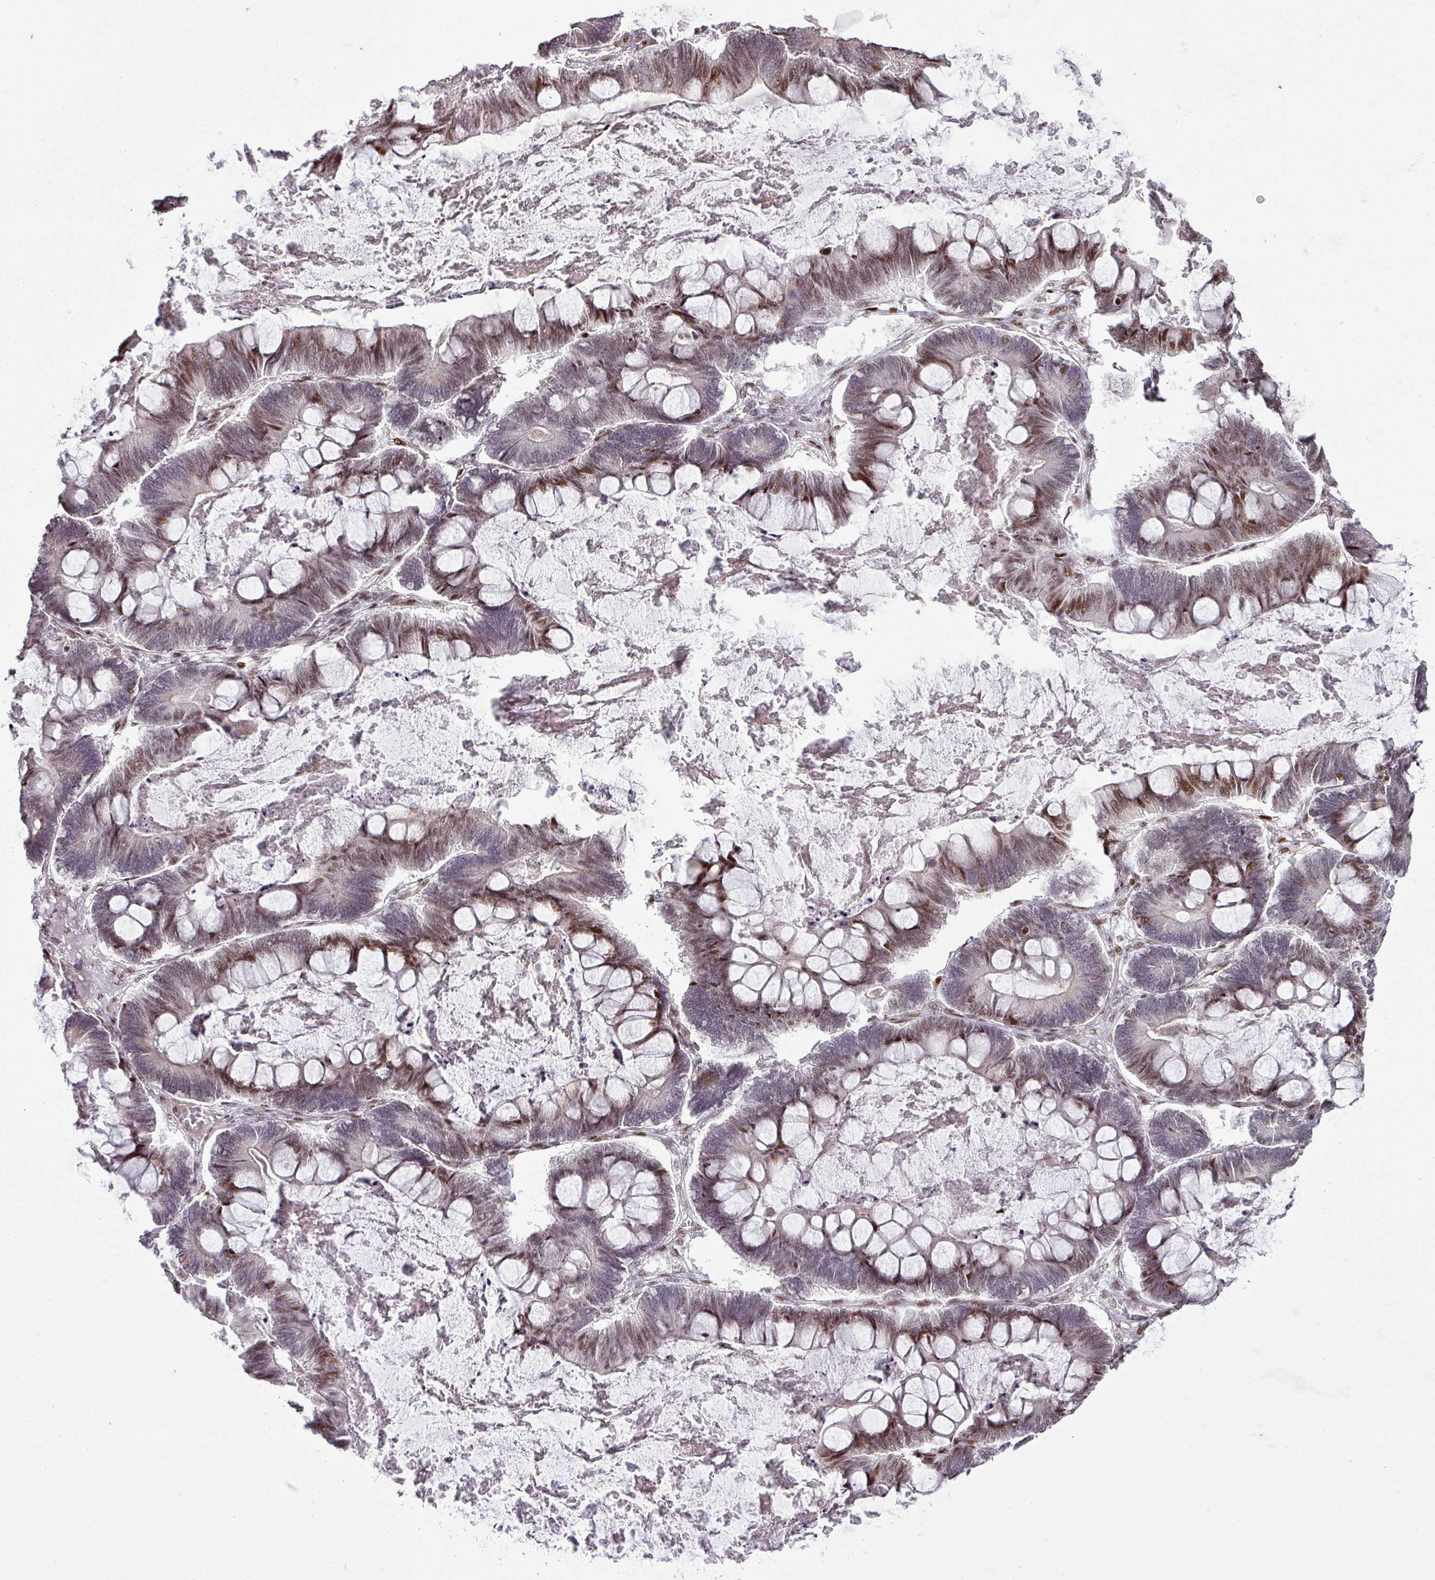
{"staining": {"intensity": "moderate", "quantity": "25%-75%", "location": "nuclear"}, "tissue": "ovarian cancer", "cell_type": "Tumor cells", "image_type": "cancer", "snomed": [{"axis": "morphology", "description": "Cystadenocarcinoma, mucinous, NOS"}, {"axis": "topography", "description": "Ovary"}], "caption": "Ovarian mucinous cystadenocarcinoma stained for a protein reveals moderate nuclear positivity in tumor cells.", "gene": "MYSM1", "patient": {"sex": "female", "age": 61}}